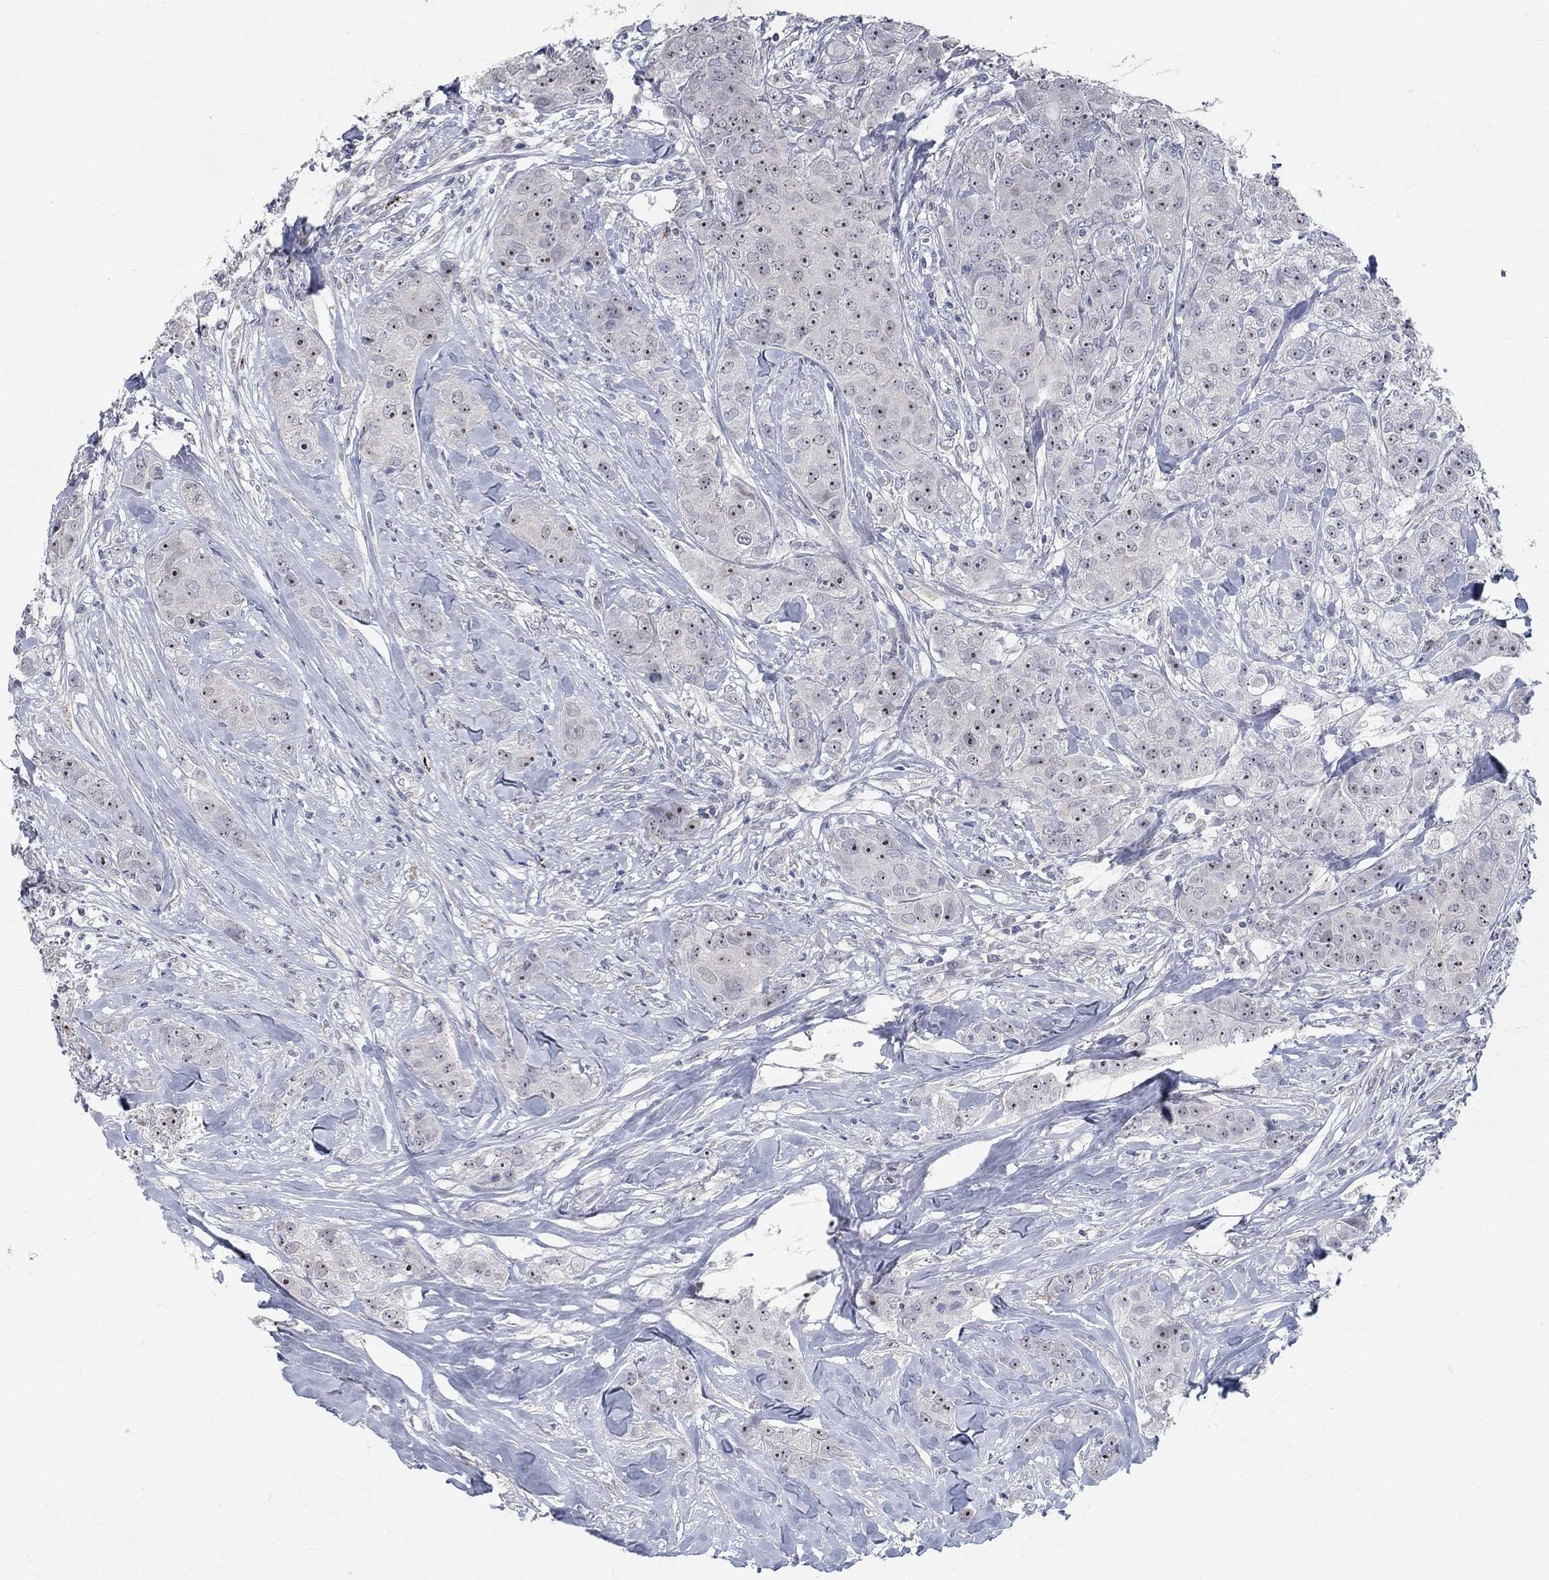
{"staining": {"intensity": "strong", "quantity": ">75%", "location": "nuclear"}, "tissue": "breast cancer", "cell_type": "Tumor cells", "image_type": "cancer", "snomed": [{"axis": "morphology", "description": "Duct carcinoma"}, {"axis": "topography", "description": "Breast"}], "caption": "Immunohistochemical staining of breast cancer (intraductal carcinoma) displays high levels of strong nuclear expression in about >75% of tumor cells. The protein of interest is shown in brown color, while the nuclei are stained blue.", "gene": "MTSS2", "patient": {"sex": "female", "age": 43}}